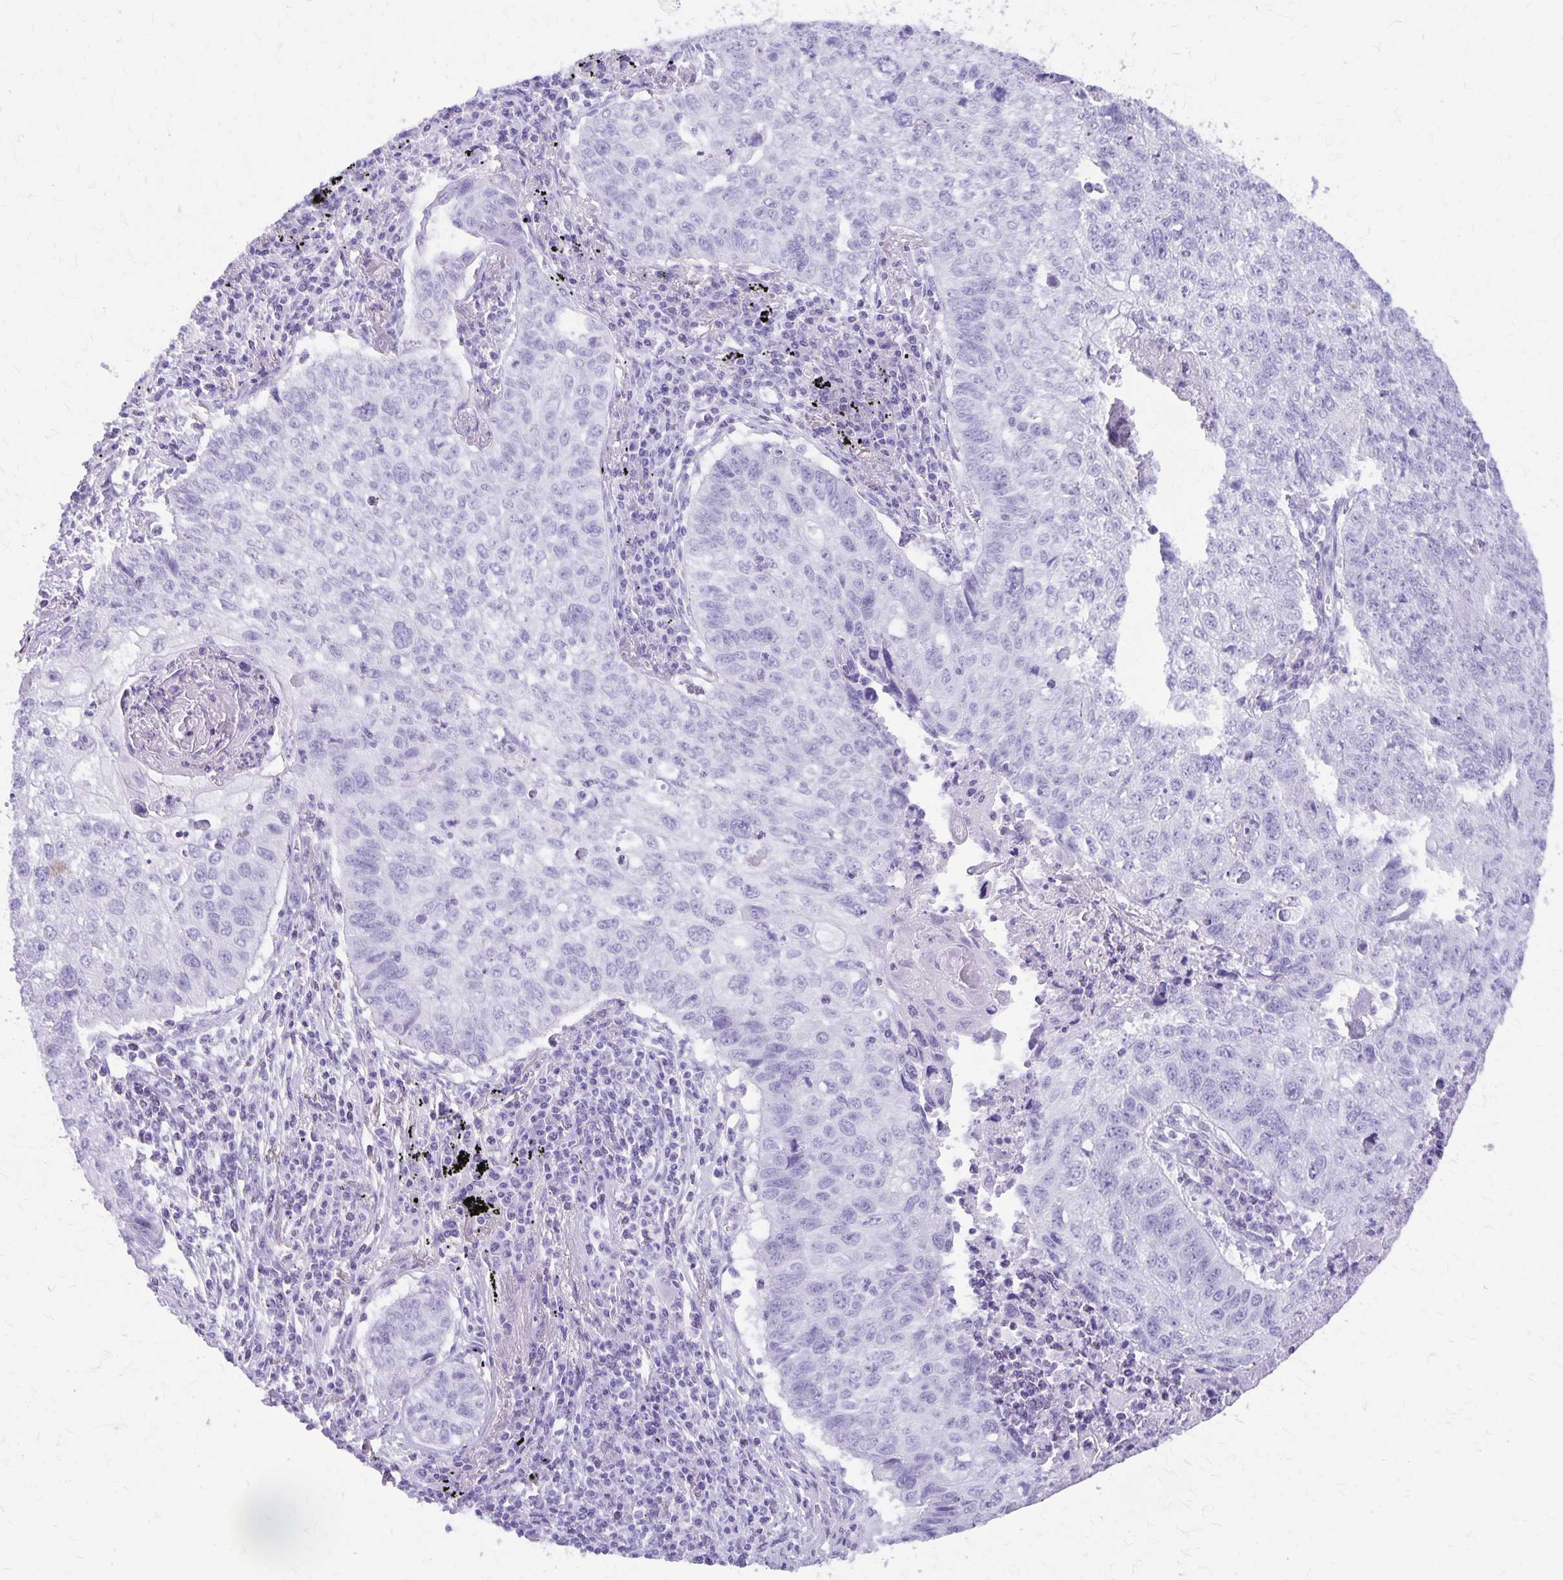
{"staining": {"intensity": "negative", "quantity": "none", "location": "none"}, "tissue": "lung cancer", "cell_type": "Tumor cells", "image_type": "cancer", "snomed": [{"axis": "morphology", "description": "Normal morphology"}, {"axis": "morphology", "description": "Aneuploidy"}, {"axis": "morphology", "description": "Squamous cell carcinoma, NOS"}, {"axis": "topography", "description": "Lymph node"}, {"axis": "topography", "description": "Lung"}], "caption": "The IHC photomicrograph has no significant staining in tumor cells of squamous cell carcinoma (lung) tissue. The staining is performed using DAB brown chromogen with nuclei counter-stained in using hematoxylin.", "gene": "DEFA5", "patient": {"sex": "female", "age": 76}}